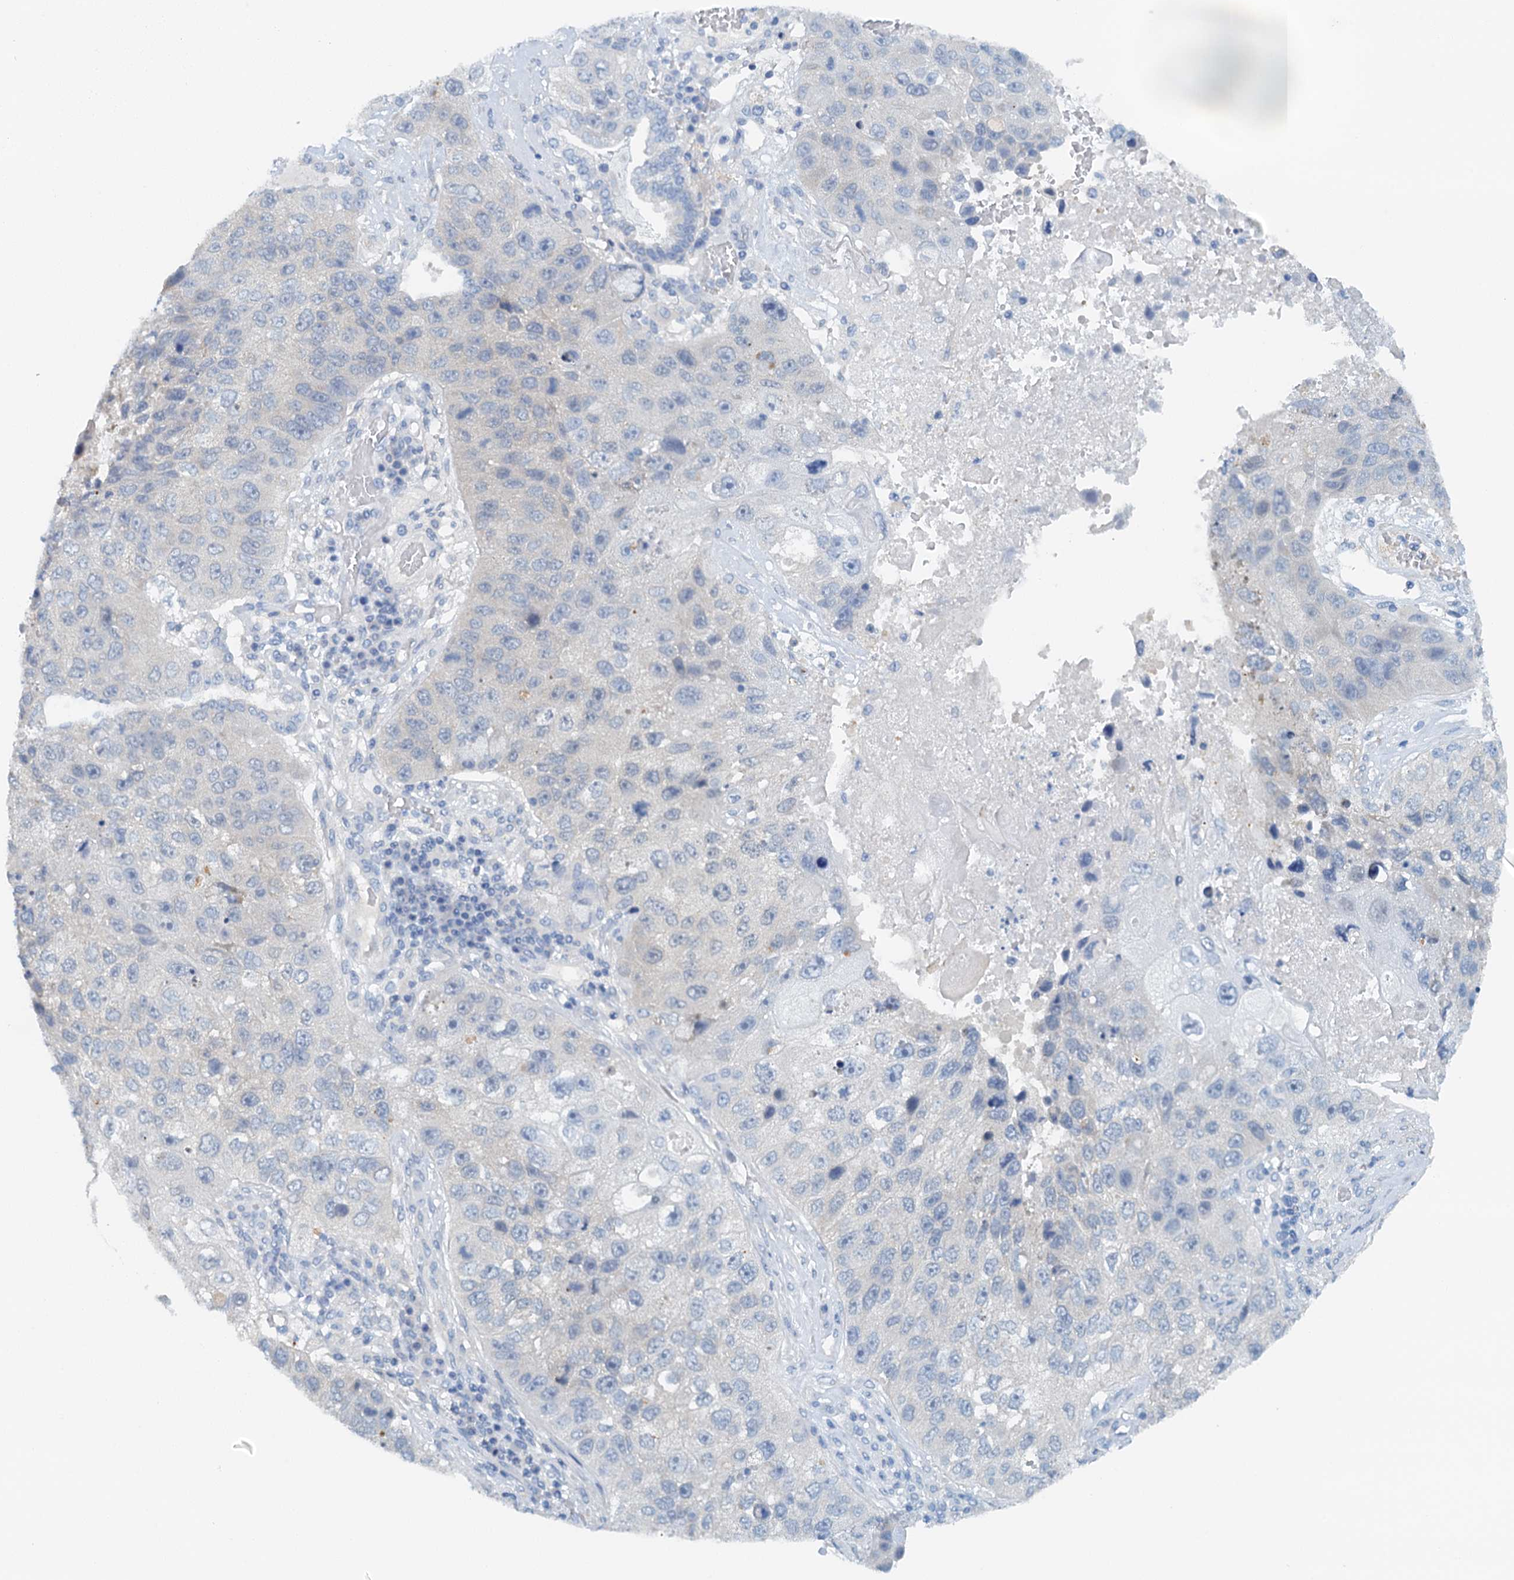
{"staining": {"intensity": "negative", "quantity": "none", "location": "none"}, "tissue": "lung cancer", "cell_type": "Tumor cells", "image_type": "cancer", "snomed": [{"axis": "morphology", "description": "Squamous cell carcinoma, NOS"}, {"axis": "topography", "description": "Lung"}], "caption": "Tumor cells show no significant positivity in lung squamous cell carcinoma. (DAB (3,3'-diaminobenzidine) immunohistochemistry, high magnification).", "gene": "DTD1", "patient": {"sex": "male", "age": 61}}